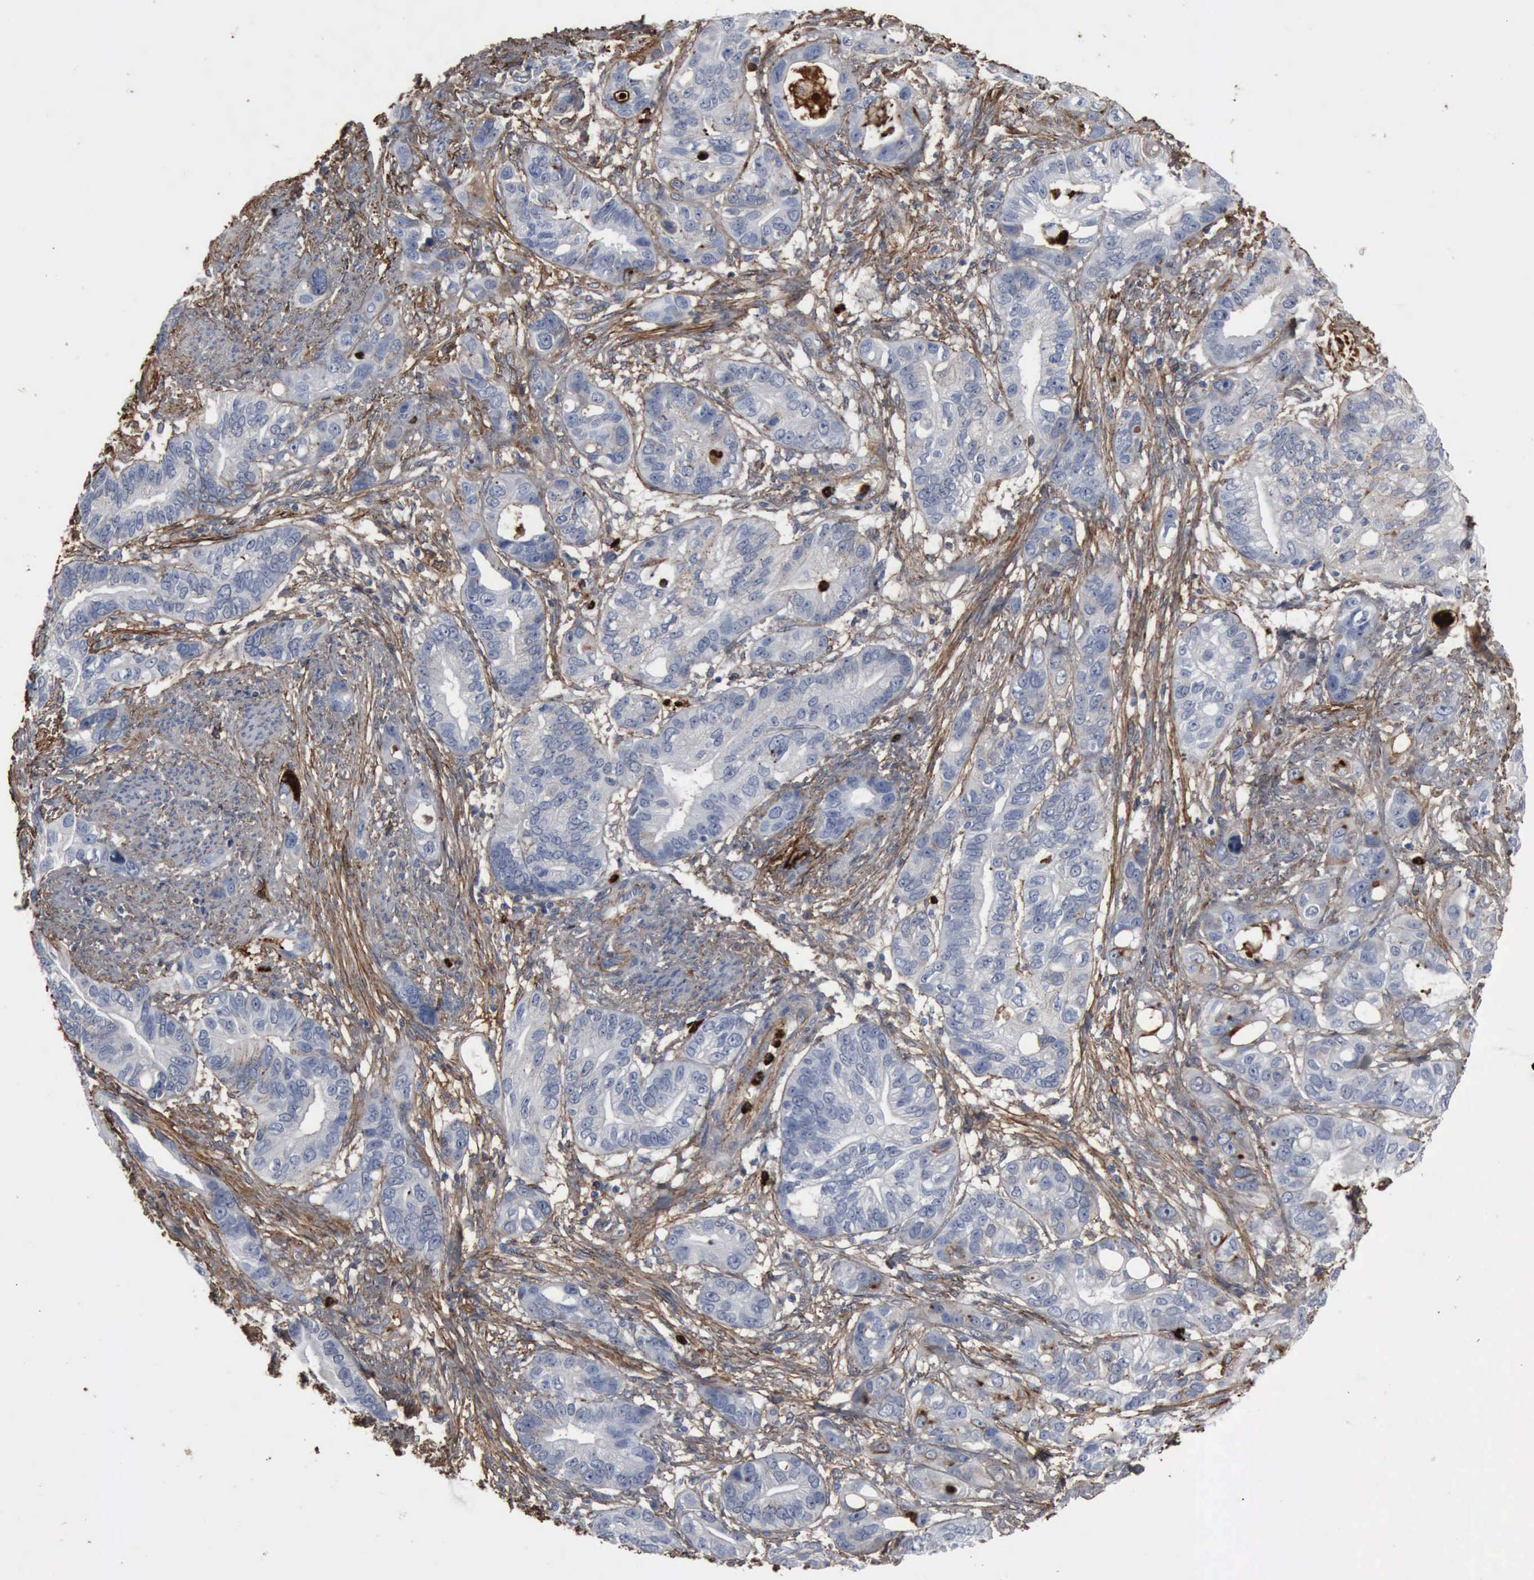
{"staining": {"intensity": "weak", "quantity": "<25%", "location": "cytoplasmic/membranous"}, "tissue": "stomach cancer", "cell_type": "Tumor cells", "image_type": "cancer", "snomed": [{"axis": "morphology", "description": "Adenocarcinoma, NOS"}, {"axis": "topography", "description": "Stomach, upper"}], "caption": "Immunohistochemical staining of human stomach adenocarcinoma shows no significant positivity in tumor cells.", "gene": "FN1", "patient": {"sex": "male", "age": 47}}